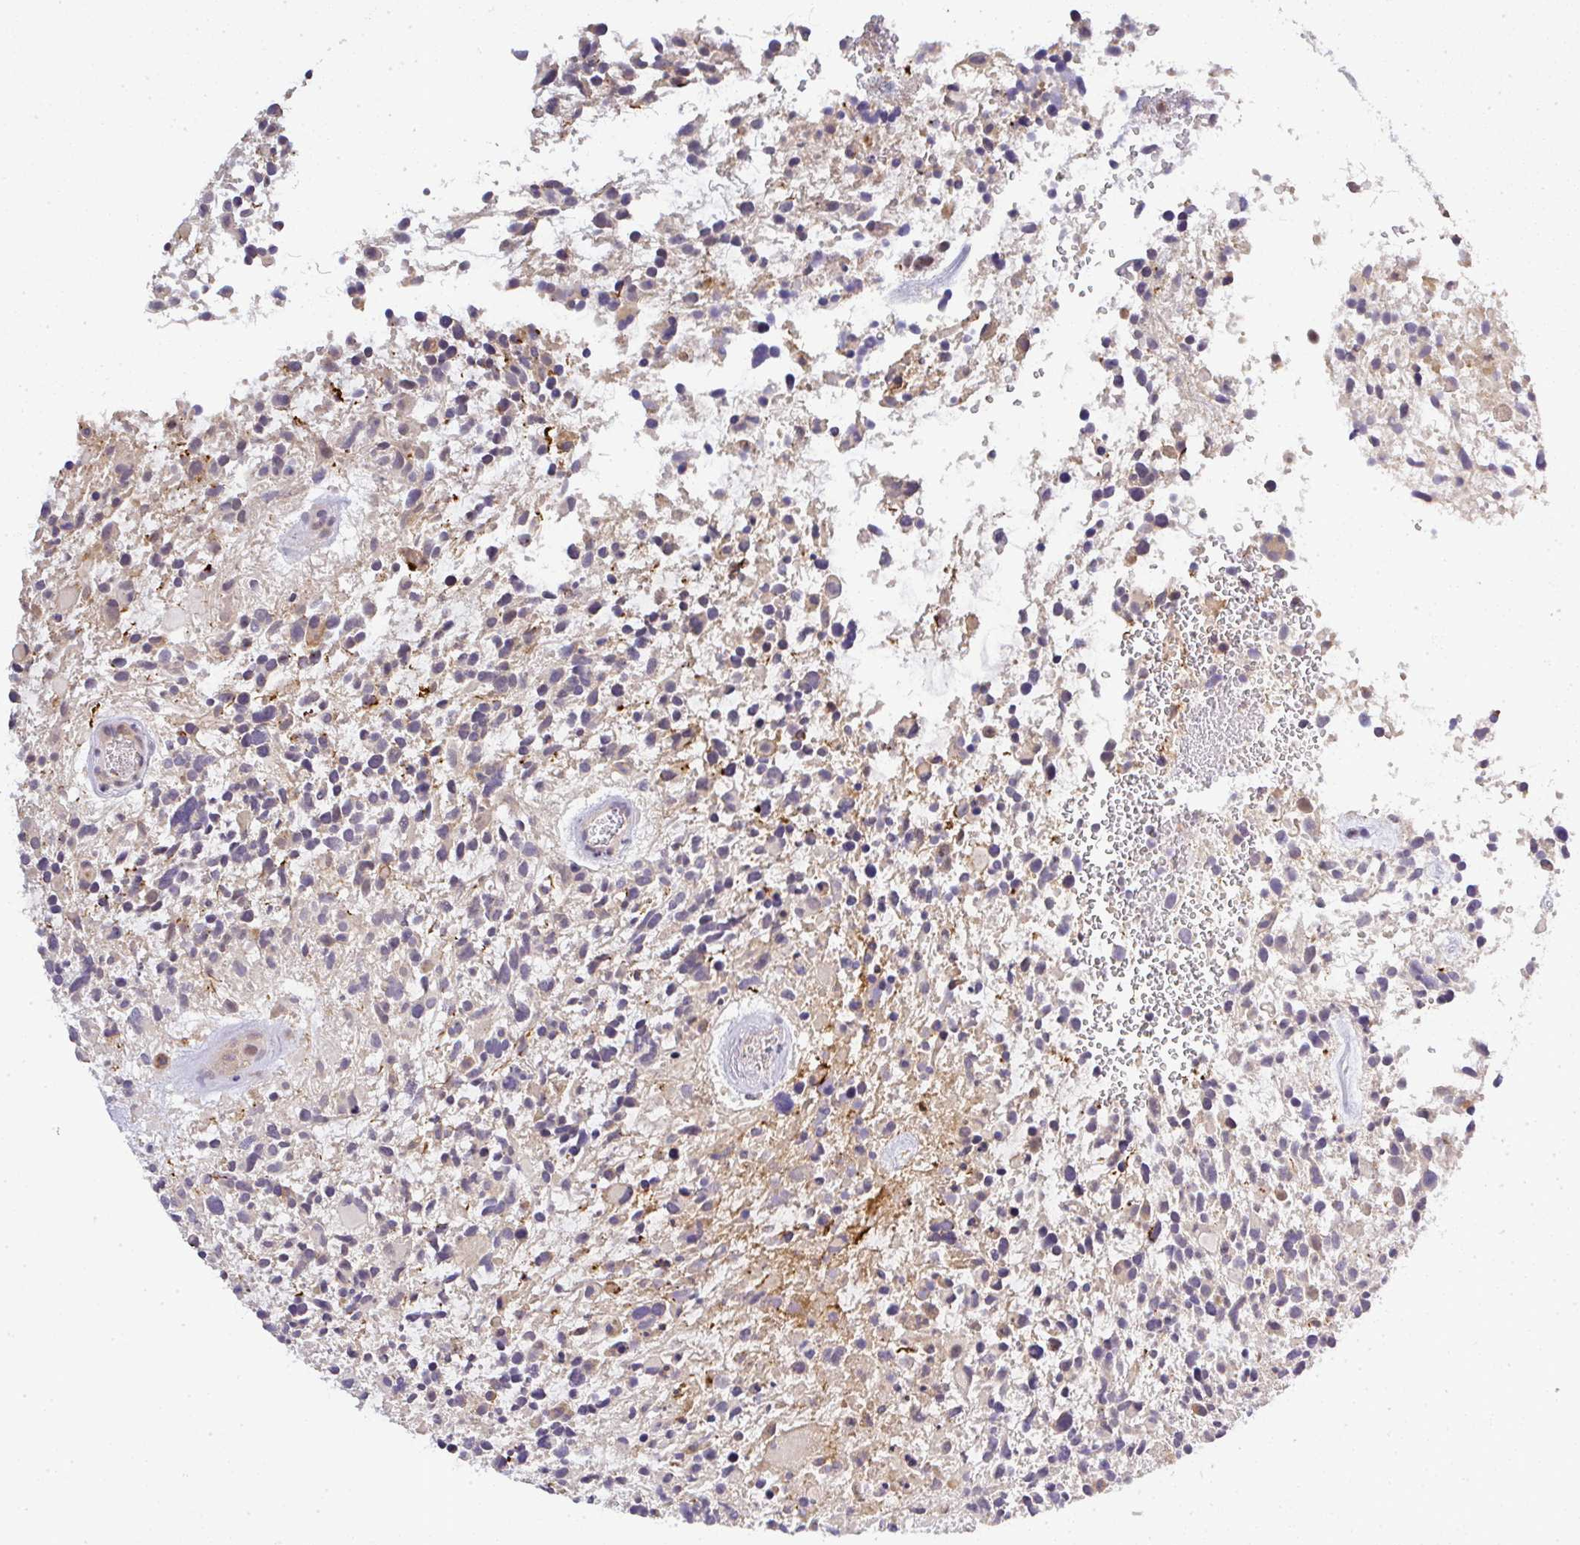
{"staining": {"intensity": "weak", "quantity": "<25%", "location": "cytoplasmic/membranous,nuclear"}, "tissue": "glioma", "cell_type": "Tumor cells", "image_type": "cancer", "snomed": [{"axis": "morphology", "description": "Glioma, malignant, High grade"}, {"axis": "topography", "description": "Brain"}], "caption": "The photomicrograph displays no staining of tumor cells in high-grade glioma (malignant).", "gene": "FAM153A", "patient": {"sex": "female", "age": 11}}